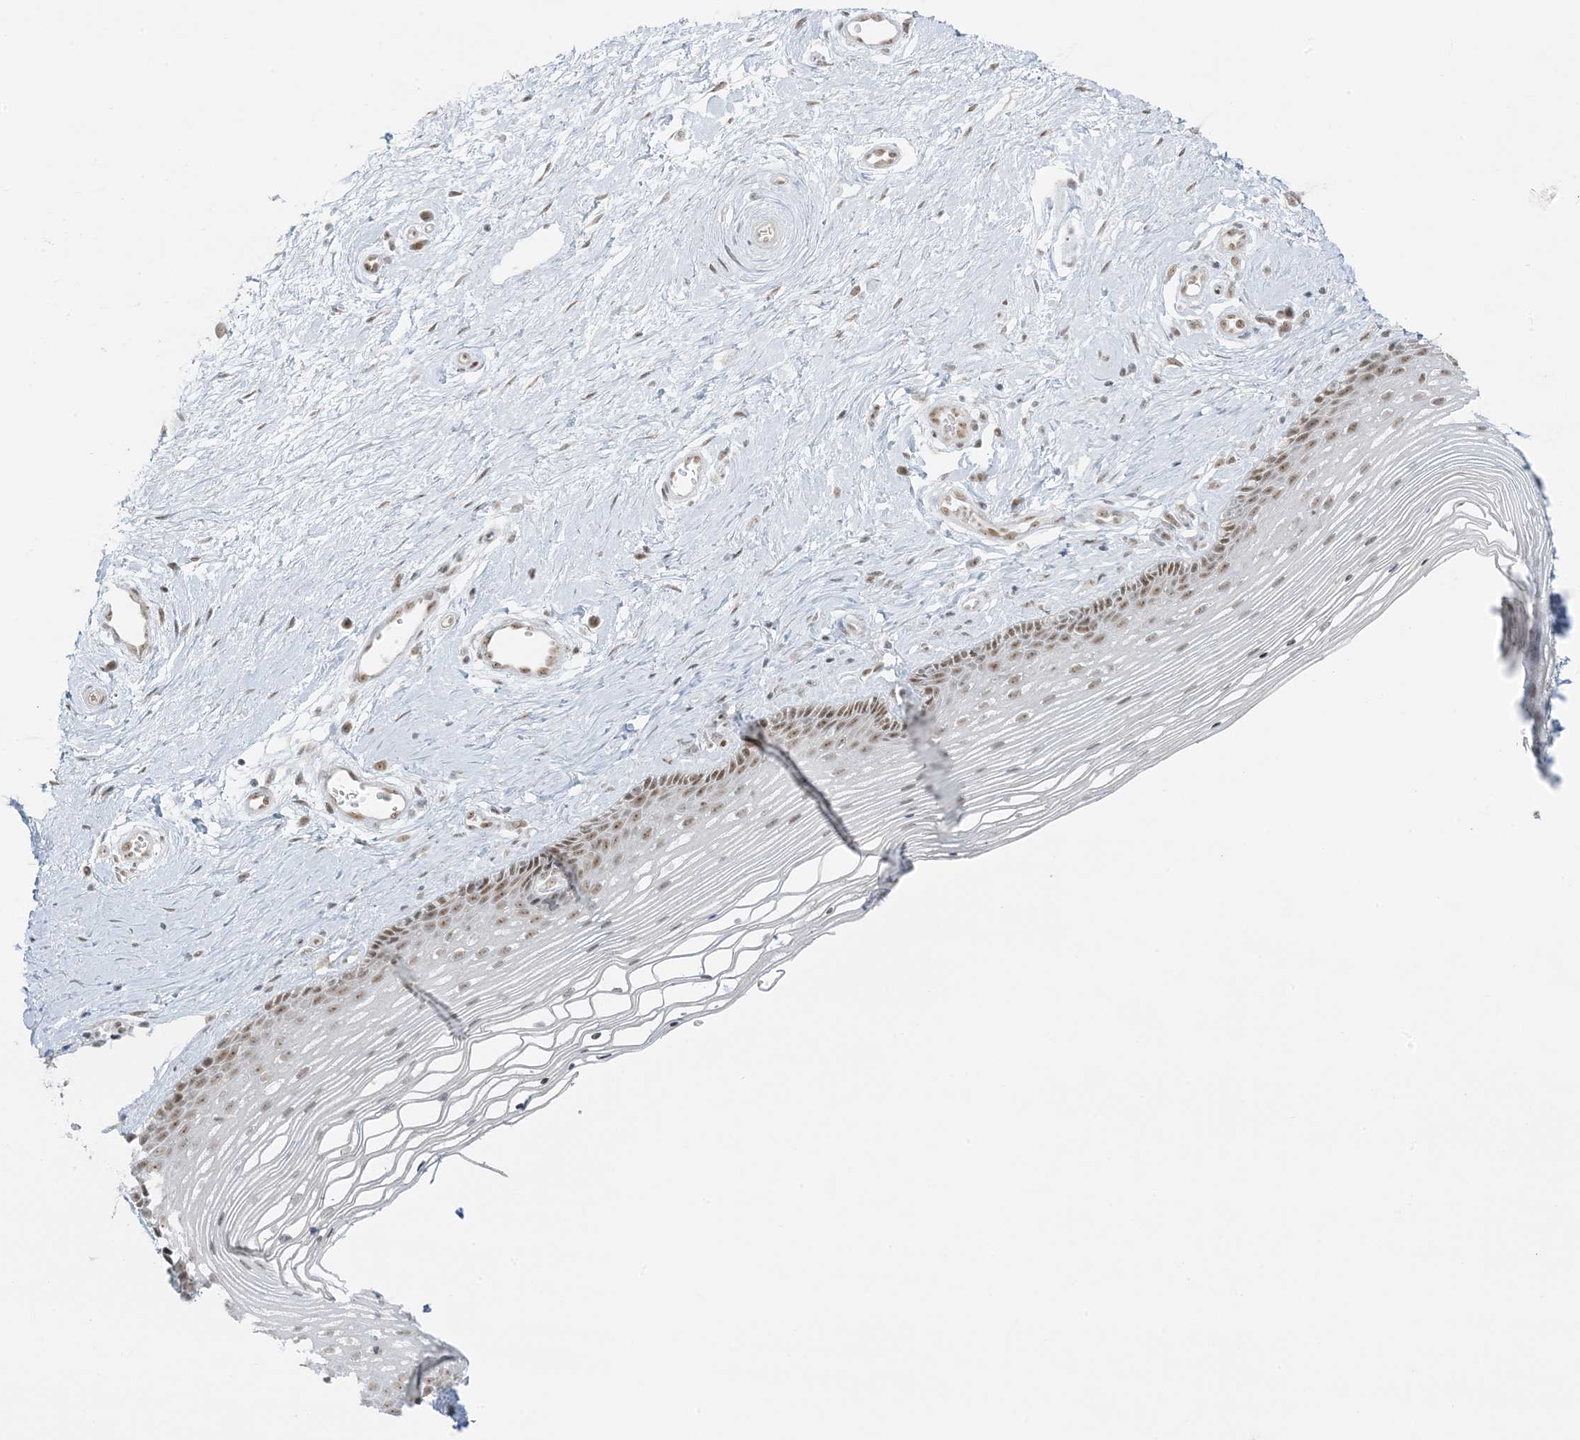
{"staining": {"intensity": "moderate", "quantity": ">75%", "location": "nuclear"}, "tissue": "vagina", "cell_type": "Squamous epithelial cells", "image_type": "normal", "snomed": [{"axis": "morphology", "description": "Normal tissue, NOS"}, {"axis": "topography", "description": "Vagina"}], "caption": "Immunohistochemistry (DAB) staining of normal vagina shows moderate nuclear protein staining in approximately >75% of squamous epithelial cells.", "gene": "ZNF787", "patient": {"sex": "female", "age": 46}}